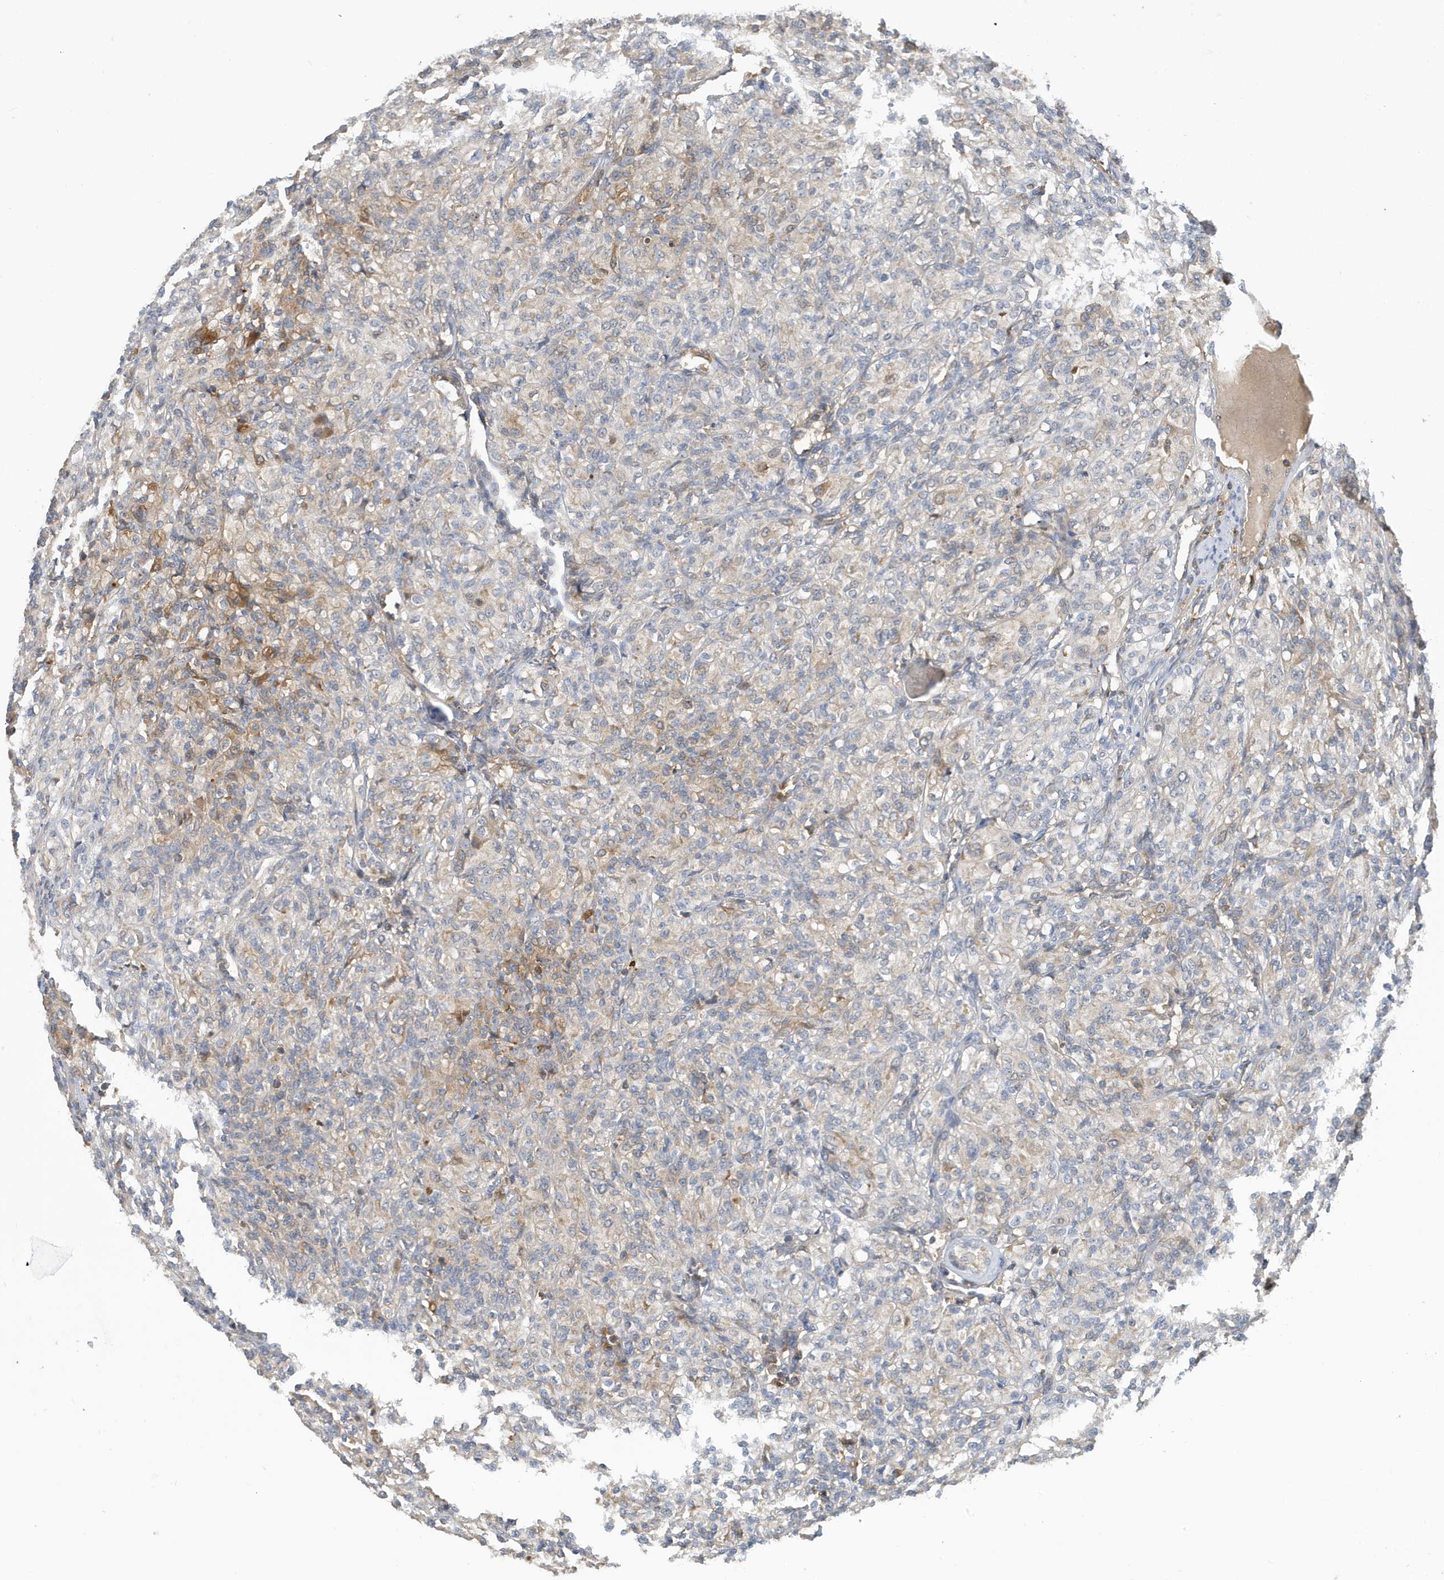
{"staining": {"intensity": "weak", "quantity": "<25%", "location": "cytoplasmic/membranous"}, "tissue": "renal cancer", "cell_type": "Tumor cells", "image_type": "cancer", "snomed": [{"axis": "morphology", "description": "Adenocarcinoma, NOS"}, {"axis": "topography", "description": "Kidney"}], "caption": "High power microscopy histopathology image of an immunohistochemistry (IHC) micrograph of adenocarcinoma (renal), revealing no significant positivity in tumor cells.", "gene": "NSUN3", "patient": {"sex": "male", "age": 77}}